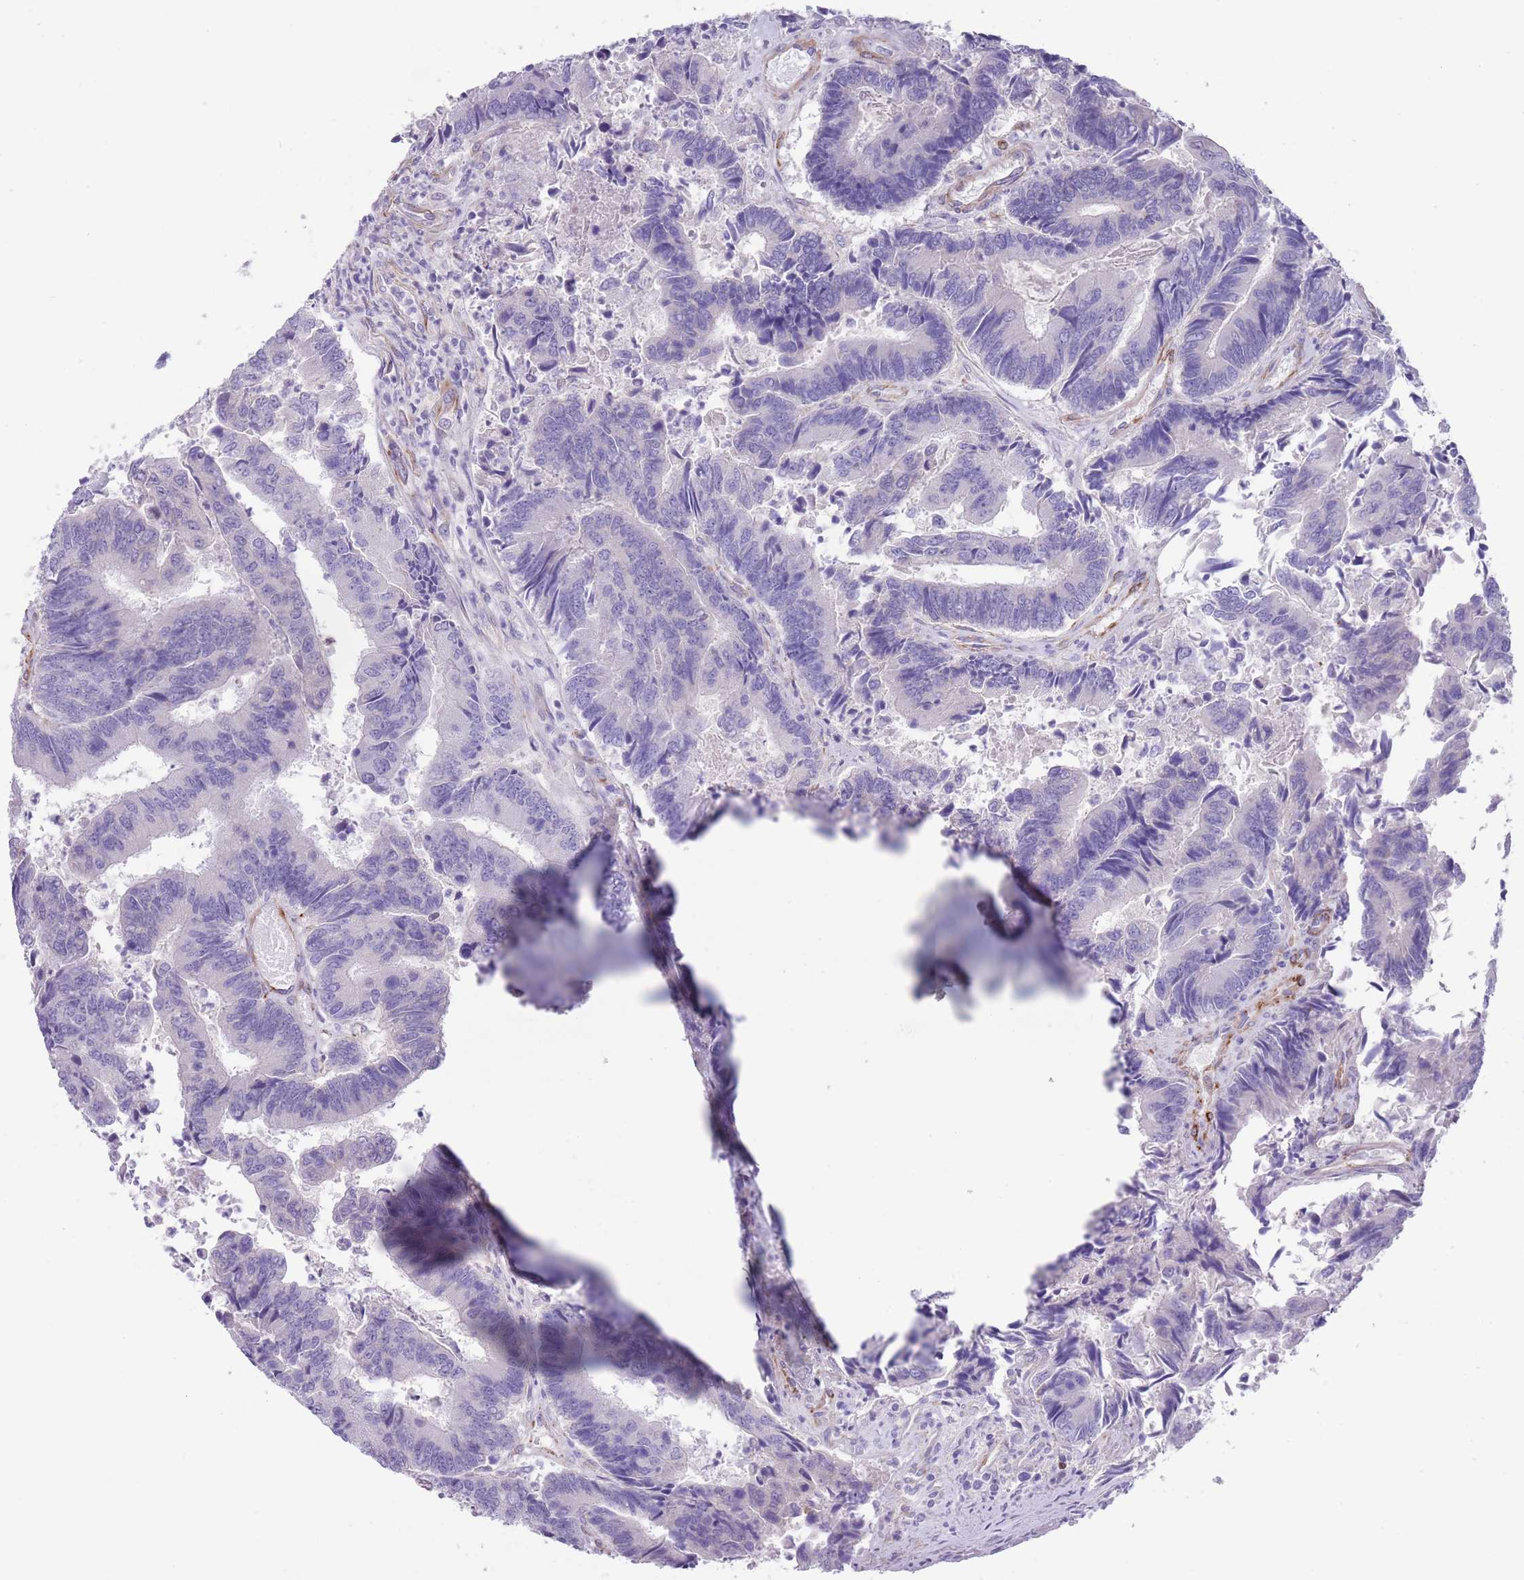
{"staining": {"intensity": "negative", "quantity": "none", "location": "none"}, "tissue": "colorectal cancer", "cell_type": "Tumor cells", "image_type": "cancer", "snomed": [{"axis": "morphology", "description": "Adenocarcinoma, NOS"}, {"axis": "topography", "description": "Colon"}], "caption": "This micrograph is of colorectal cancer stained with immunohistochemistry (IHC) to label a protein in brown with the nuclei are counter-stained blue. There is no expression in tumor cells. Brightfield microscopy of IHC stained with DAB (3,3'-diaminobenzidine) (brown) and hematoxylin (blue), captured at high magnification.", "gene": "TSGA13", "patient": {"sex": "female", "age": 67}}